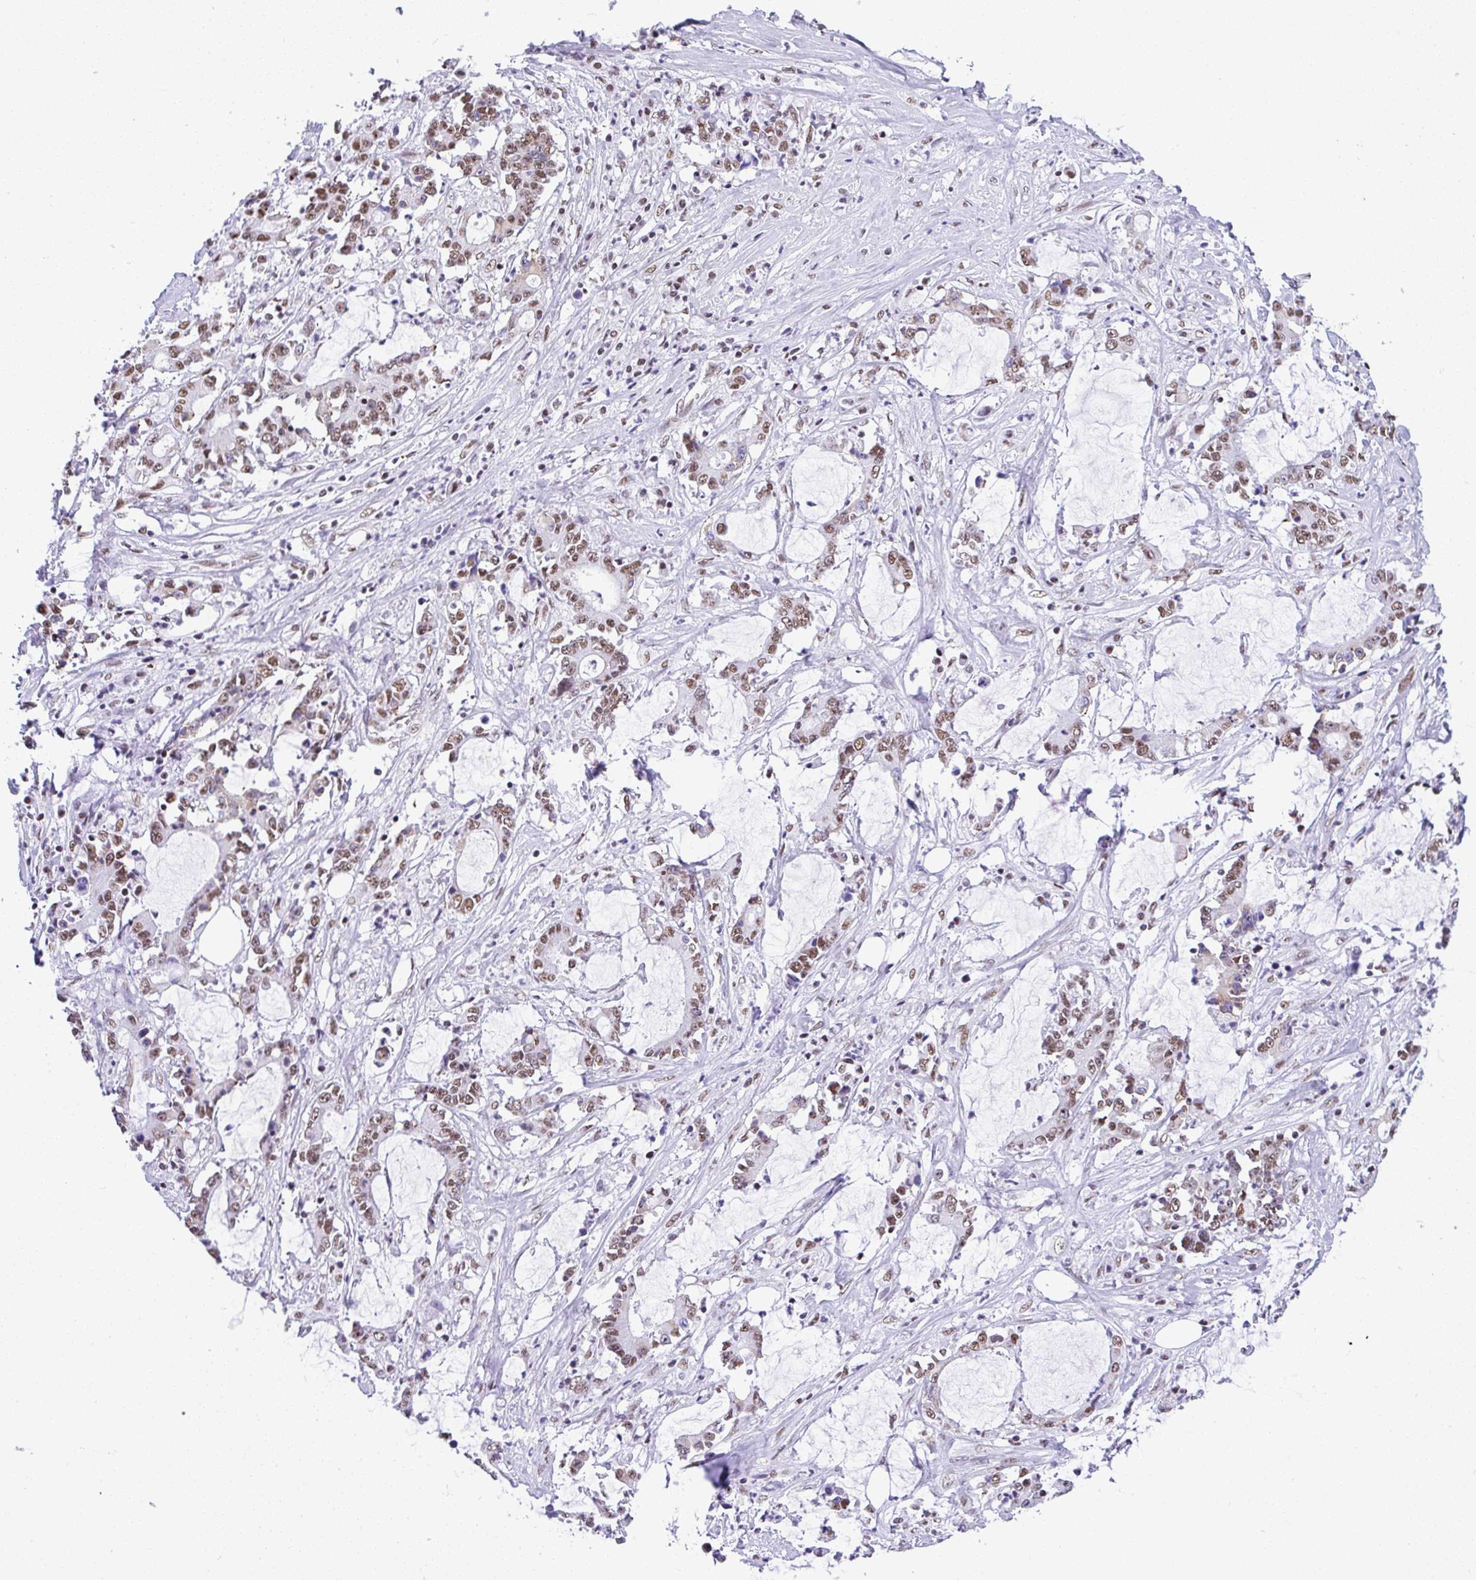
{"staining": {"intensity": "weak", "quantity": "25%-75%", "location": "nuclear"}, "tissue": "stomach cancer", "cell_type": "Tumor cells", "image_type": "cancer", "snomed": [{"axis": "morphology", "description": "Adenocarcinoma, NOS"}, {"axis": "topography", "description": "Stomach, upper"}], "caption": "The histopathology image demonstrates staining of stomach cancer (adenocarcinoma), revealing weak nuclear protein expression (brown color) within tumor cells.", "gene": "DDX52", "patient": {"sex": "male", "age": 68}}